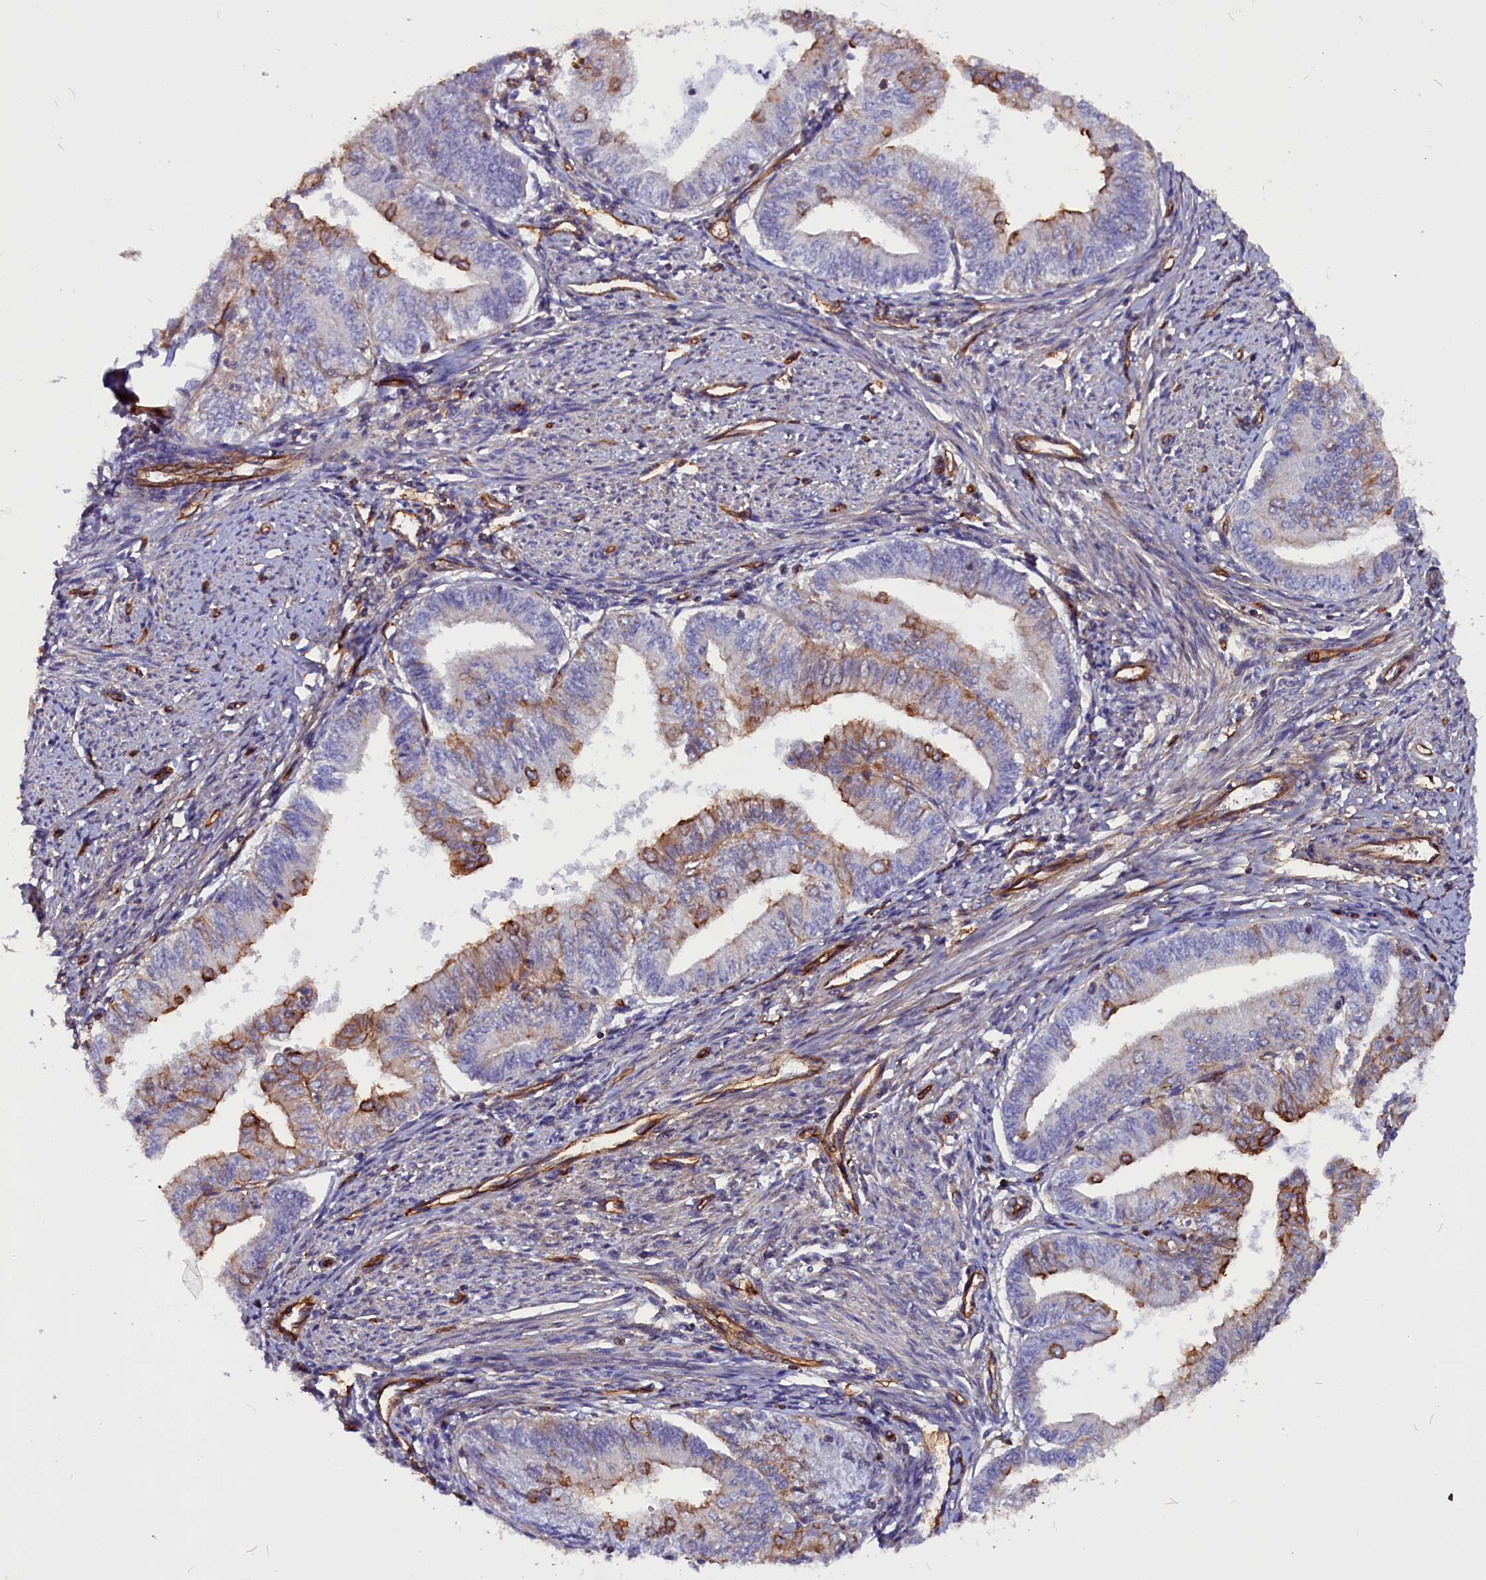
{"staining": {"intensity": "moderate", "quantity": "<25%", "location": "cytoplasmic/membranous"}, "tissue": "endometrial cancer", "cell_type": "Tumor cells", "image_type": "cancer", "snomed": [{"axis": "morphology", "description": "Adenocarcinoma, NOS"}, {"axis": "topography", "description": "Endometrium"}], "caption": "This photomicrograph displays immunohistochemistry (IHC) staining of human endometrial cancer, with low moderate cytoplasmic/membranous staining in about <25% of tumor cells.", "gene": "ZNF749", "patient": {"sex": "female", "age": 66}}